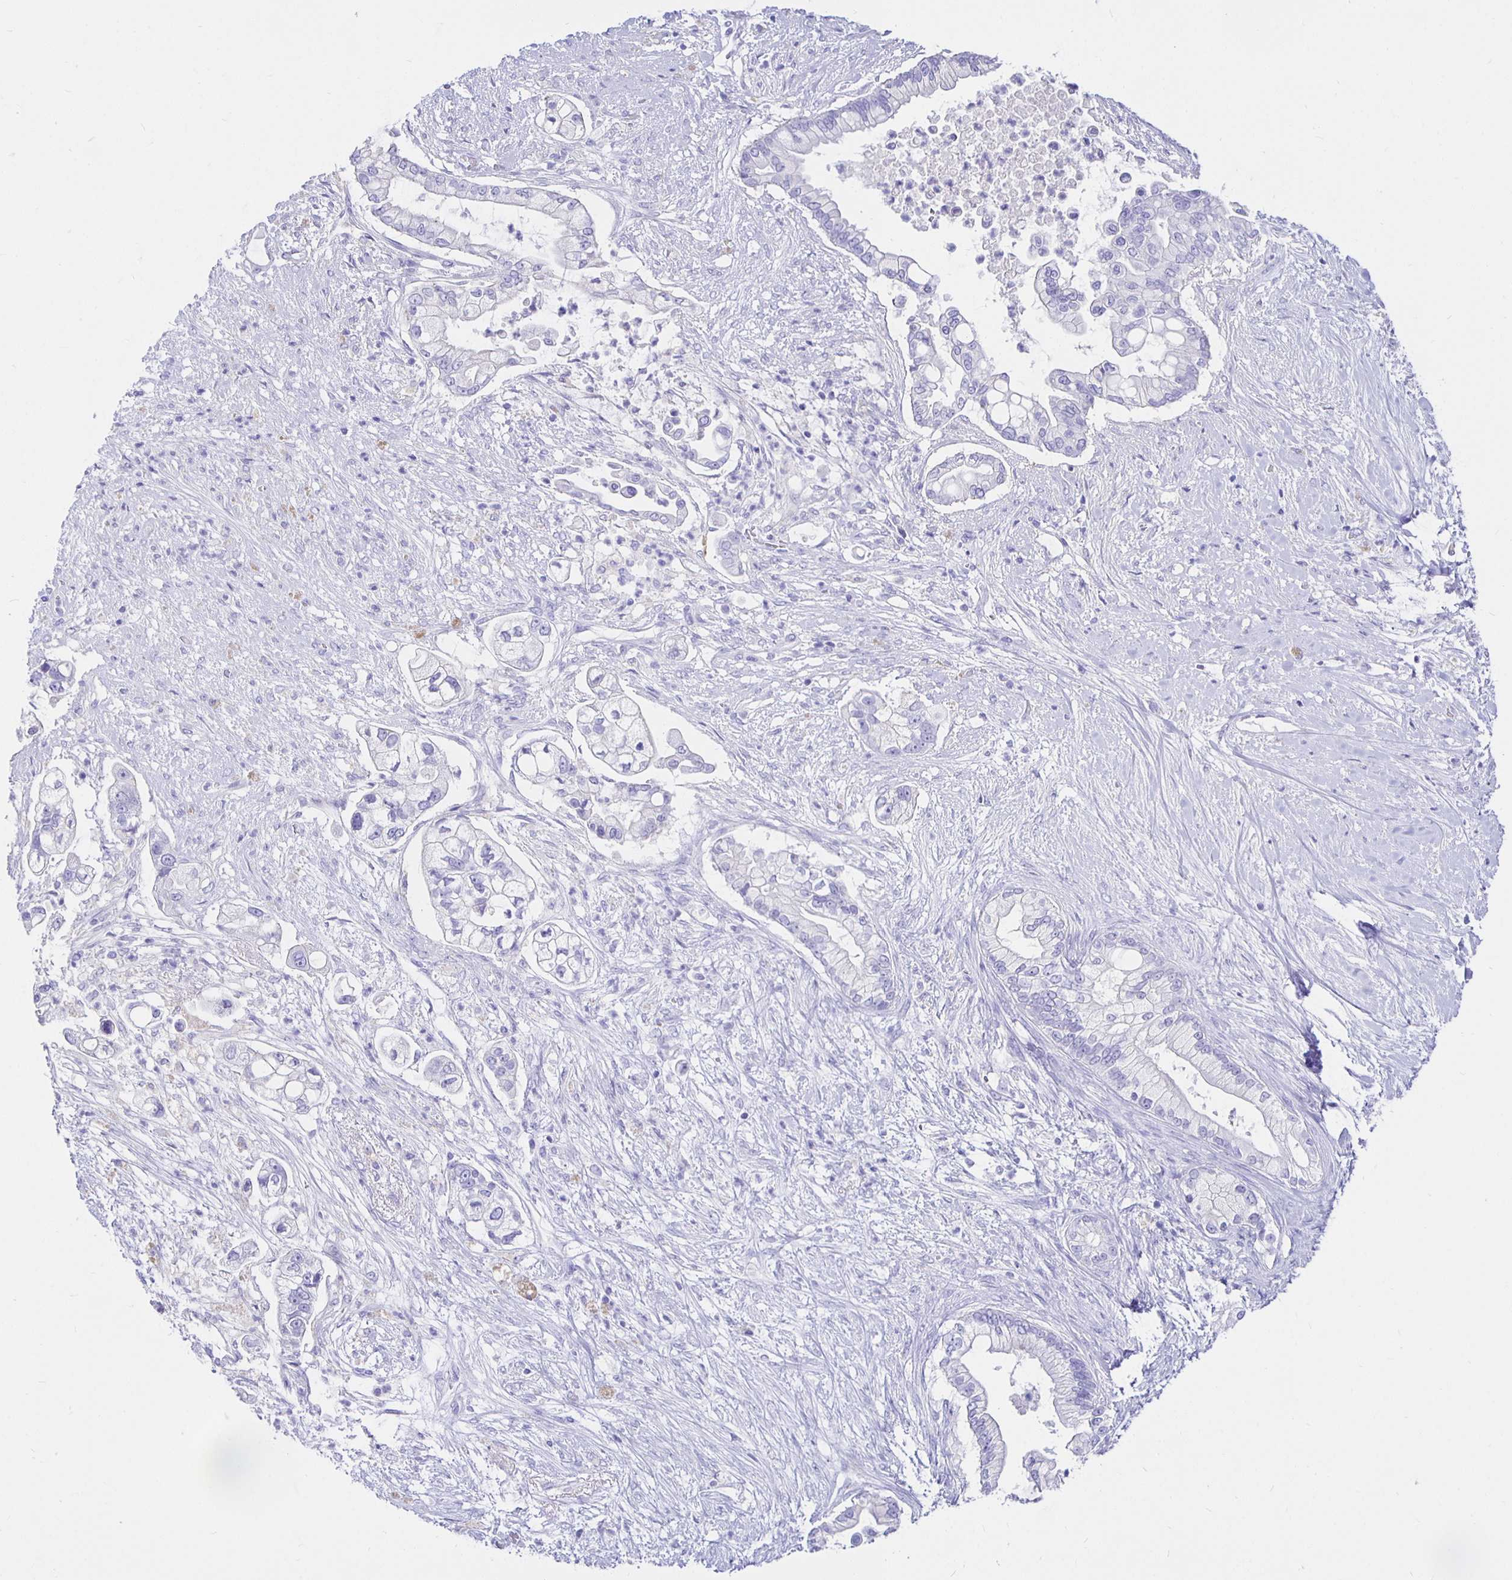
{"staining": {"intensity": "negative", "quantity": "none", "location": "none"}, "tissue": "pancreatic cancer", "cell_type": "Tumor cells", "image_type": "cancer", "snomed": [{"axis": "morphology", "description": "Adenocarcinoma, NOS"}, {"axis": "topography", "description": "Pancreas"}], "caption": "Immunohistochemistry (IHC) histopathology image of neoplastic tissue: pancreatic cancer stained with DAB exhibits no significant protein expression in tumor cells. (DAB immunohistochemistry, high magnification).", "gene": "UMOD", "patient": {"sex": "female", "age": 69}}